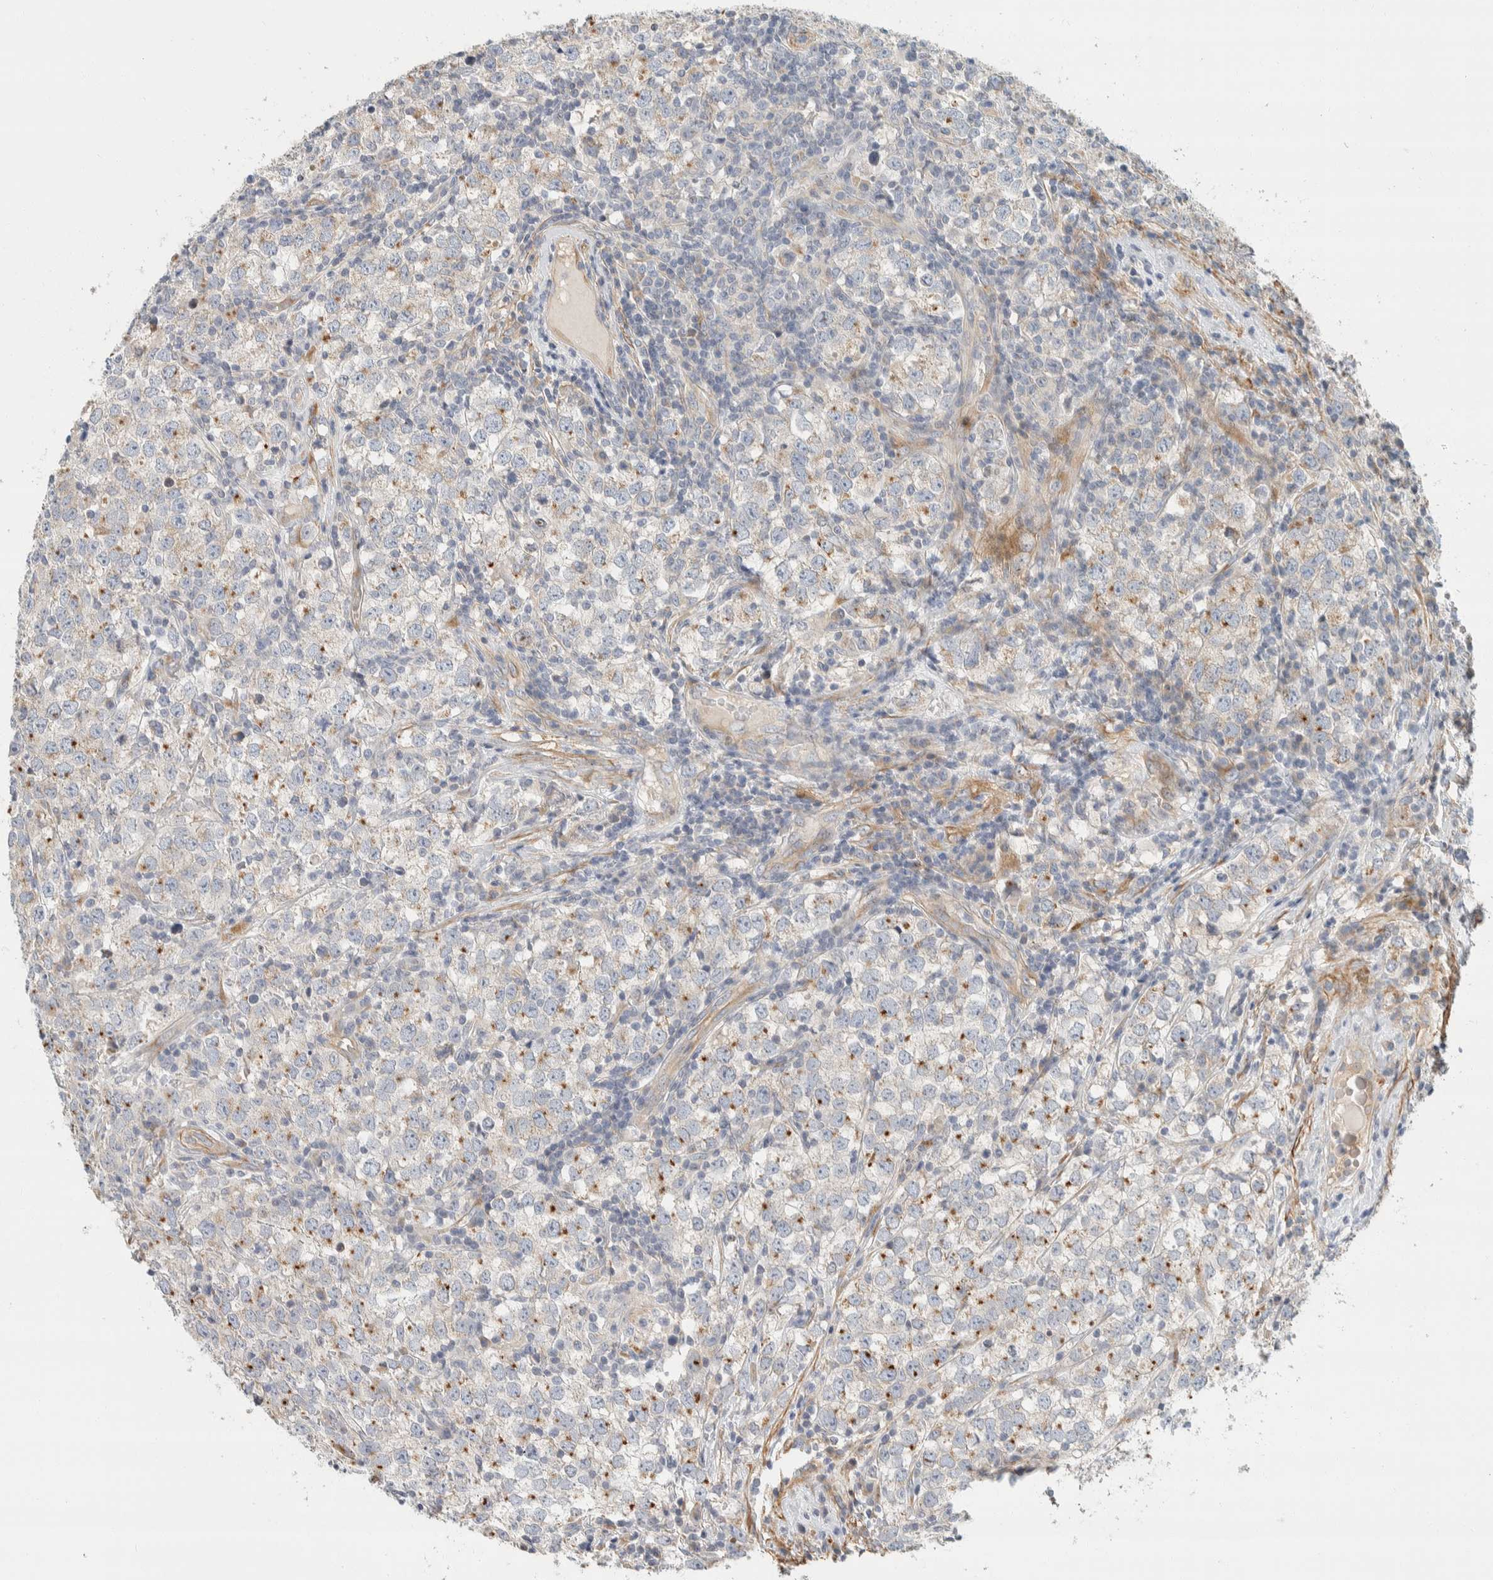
{"staining": {"intensity": "moderate", "quantity": "25%-75%", "location": "cytoplasmic/membranous"}, "tissue": "testis cancer", "cell_type": "Tumor cells", "image_type": "cancer", "snomed": [{"axis": "morphology", "description": "Seminoma, NOS"}, {"axis": "morphology", "description": "Carcinoma, Embryonal, NOS"}, {"axis": "topography", "description": "Testis"}], "caption": "The histopathology image displays staining of testis cancer (seminoma), revealing moderate cytoplasmic/membranous protein positivity (brown color) within tumor cells.", "gene": "CDR2", "patient": {"sex": "male", "age": 28}}